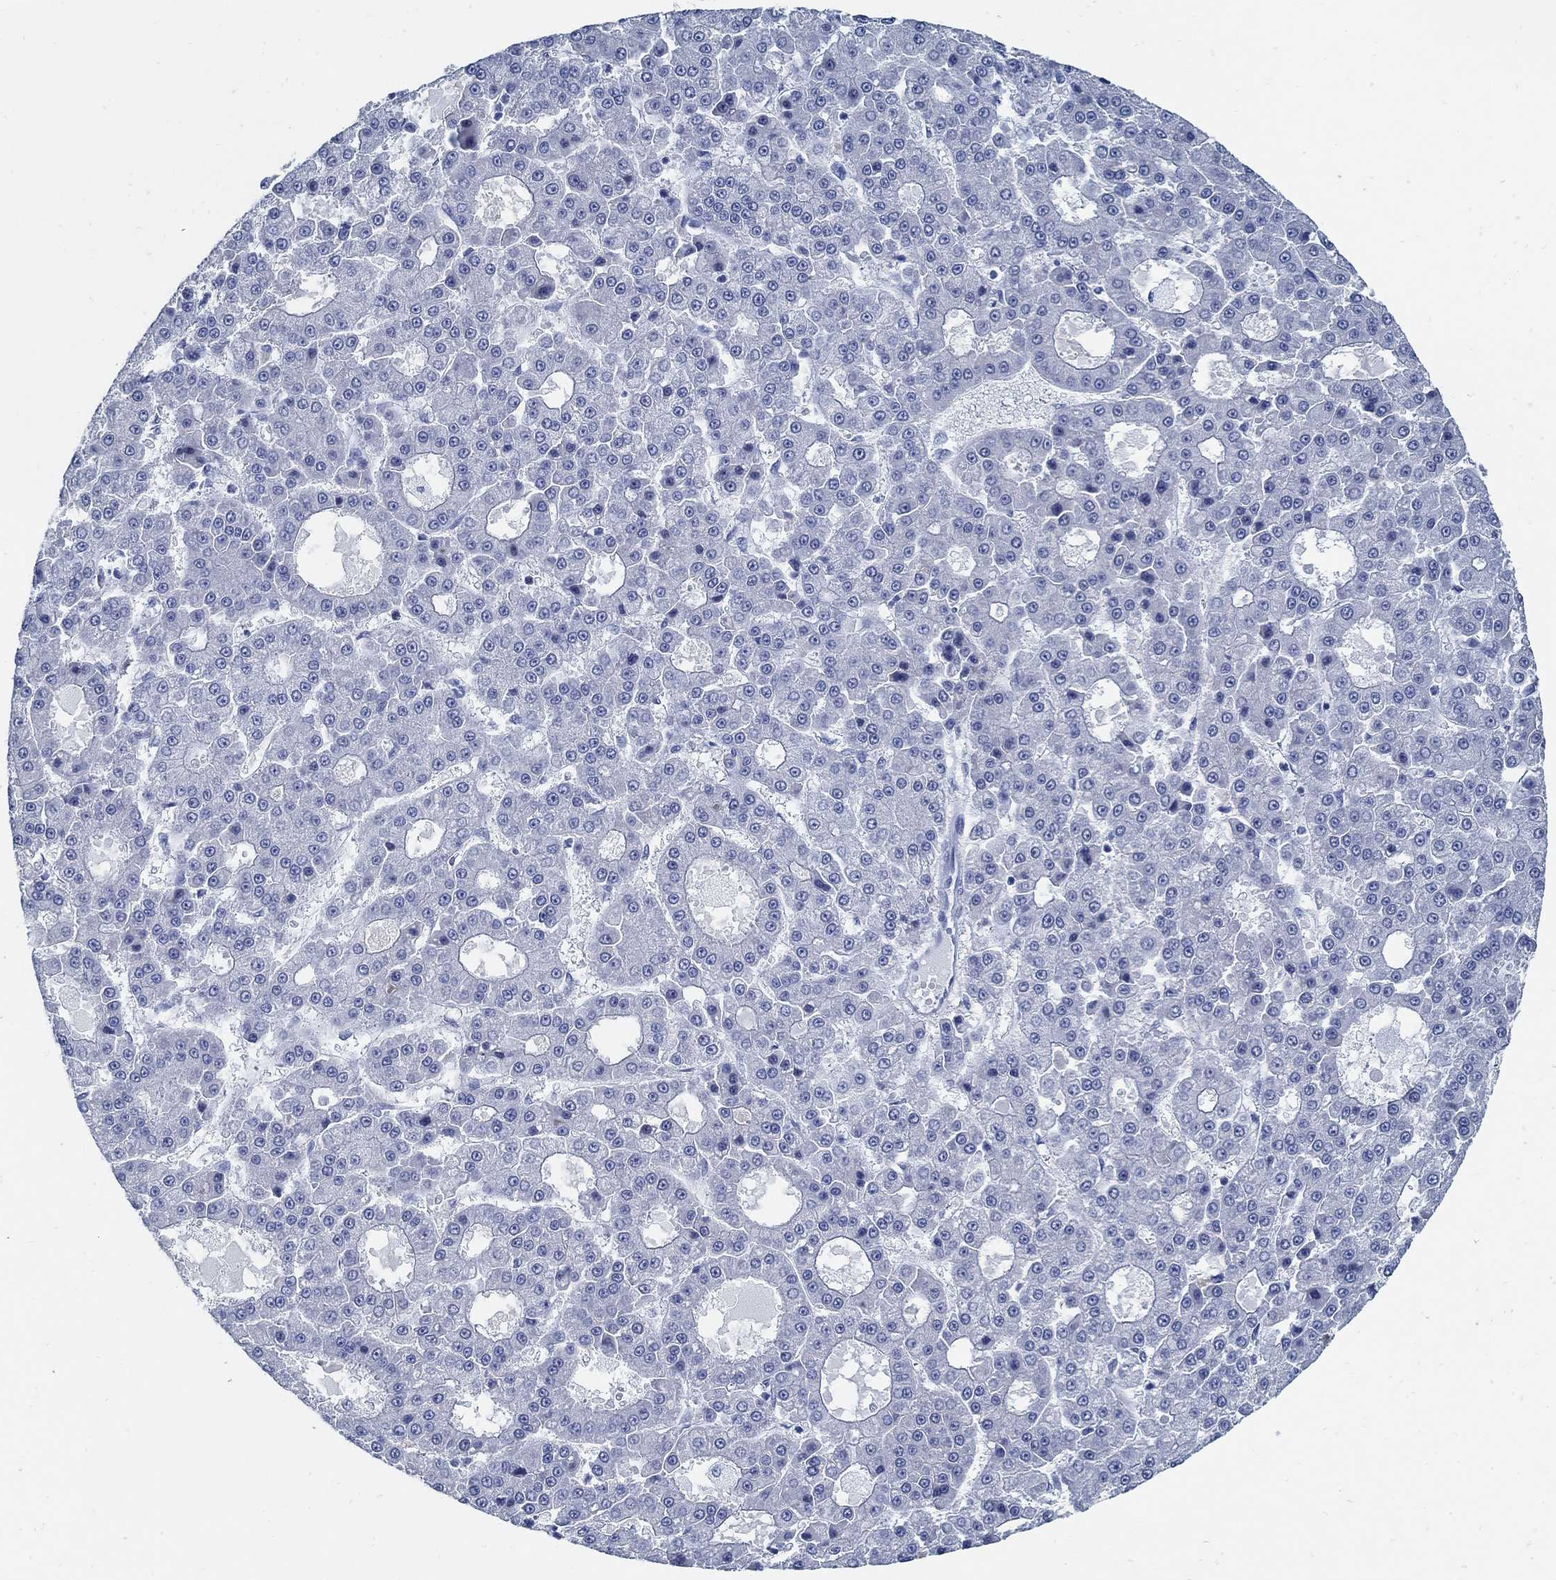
{"staining": {"intensity": "negative", "quantity": "none", "location": "none"}, "tissue": "liver cancer", "cell_type": "Tumor cells", "image_type": "cancer", "snomed": [{"axis": "morphology", "description": "Carcinoma, Hepatocellular, NOS"}, {"axis": "topography", "description": "Liver"}], "caption": "There is no significant staining in tumor cells of liver cancer (hepatocellular carcinoma).", "gene": "SLC45A1", "patient": {"sex": "male", "age": 70}}